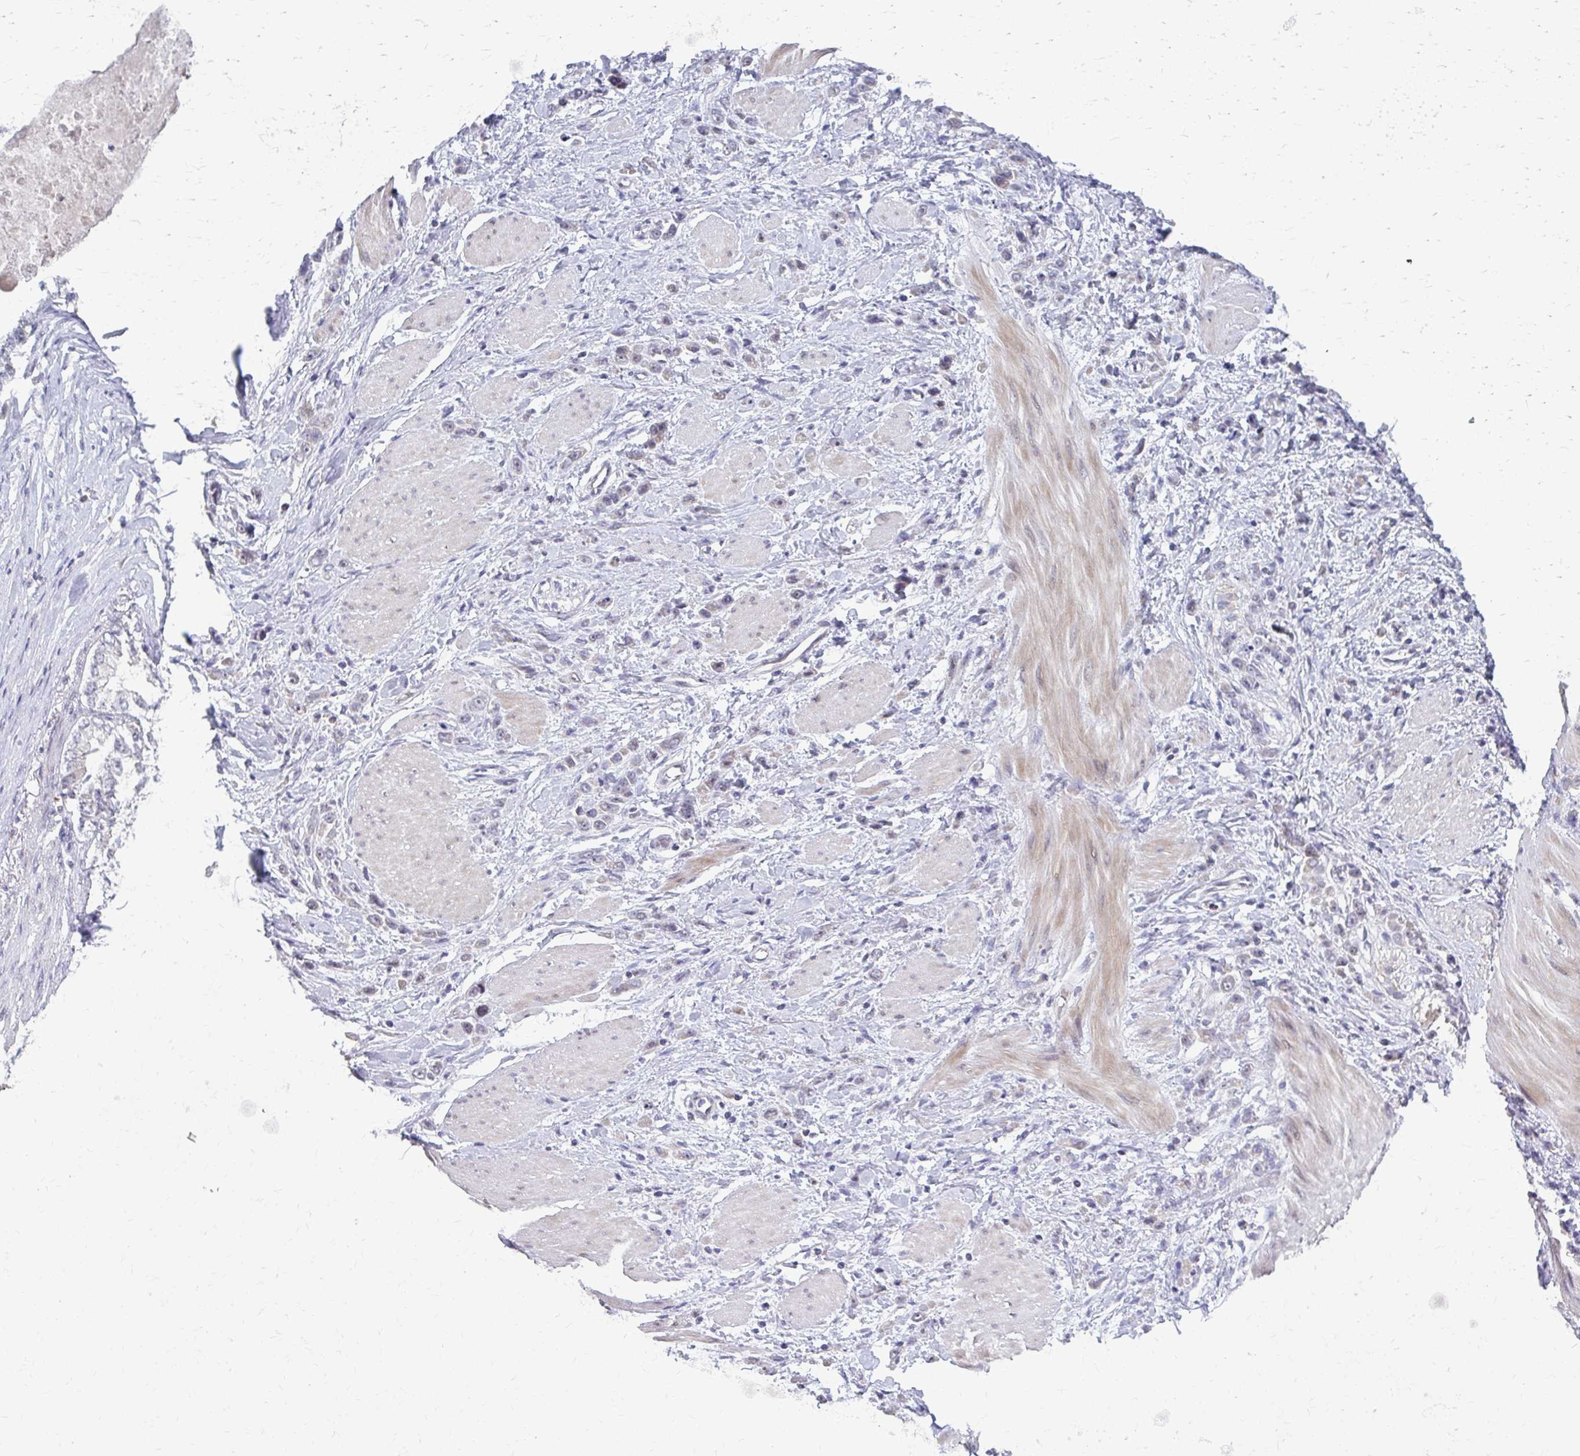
{"staining": {"intensity": "negative", "quantity": "none", "location": "none"}, "tissue": "stomach cancer", "cell_type": "Tumor cells", "image_type": "cancer", "snomed": [{"axis": "morphology", "description": "Adenocarcinoma, NOS"}, {"axis": "topography", "description": "Stomach"}], "caption": "A high-resolution histopathology image shows IHC staining of stomach cancer (adenocarcinoma), which shows no significant expression in tumor cells.", "gene": "NUDT16", "patient": {"sex": "male", "age": 47}}